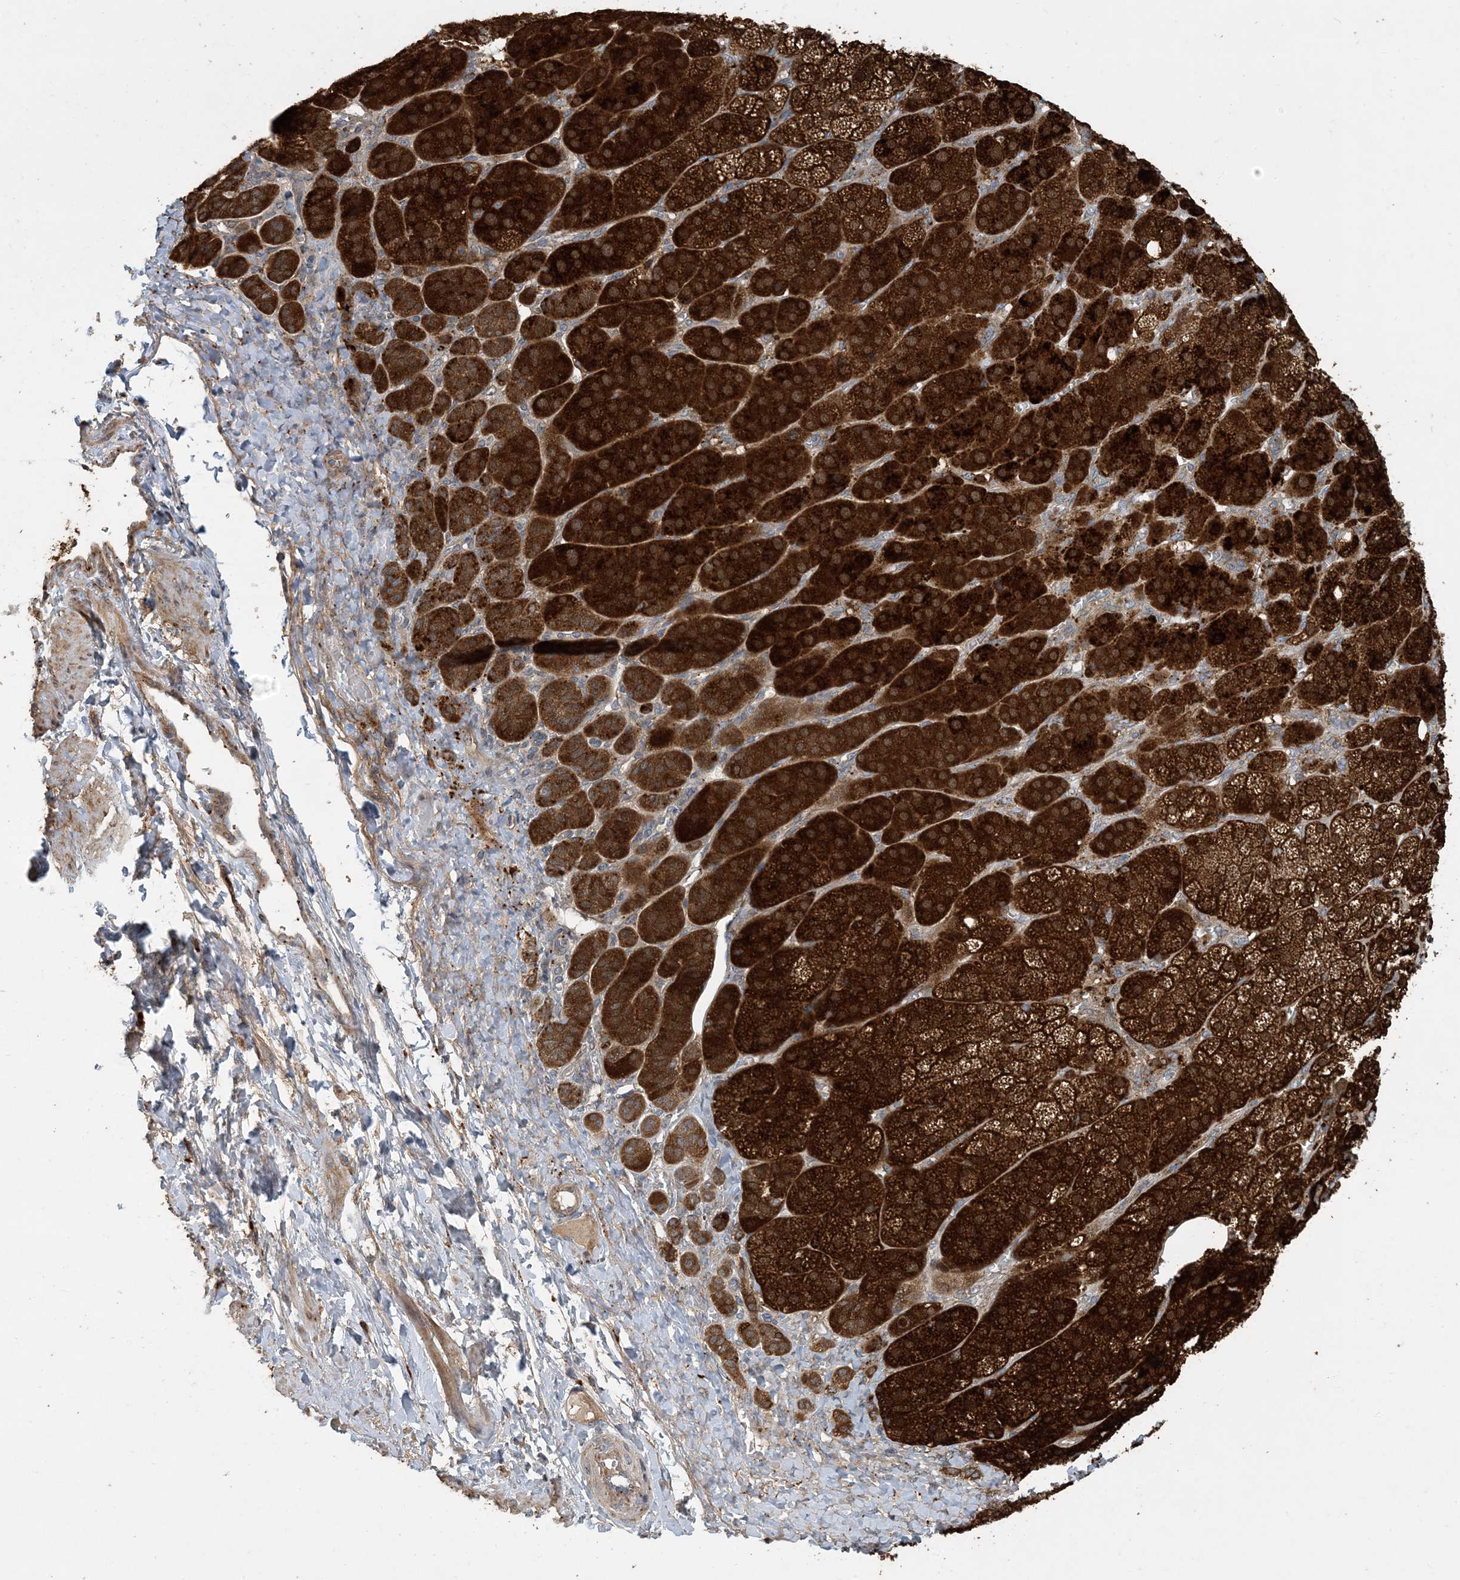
{"staining": {"intensity": "strong", "quantity": ">75%", "location": "cytoplasmic/membranous"}, "tissue": "adrenal gland", "cell_type": "Glandular cells", "image_type": "normal", "snomed": [{"axis": "morphology", "description": "Normal tissue, NOS"}, {"axis": "topography", "description": "Adrenal gland"}], "caption": "Approximately >75% of glandular cells in unremarkable adrenal gland demonstrate strong cytoplasmic/membranous protein positivity as visualized by brown immunohistochemical staining.", "gene": "LTN1", "patient": {"sex": "female", "age": 57}}